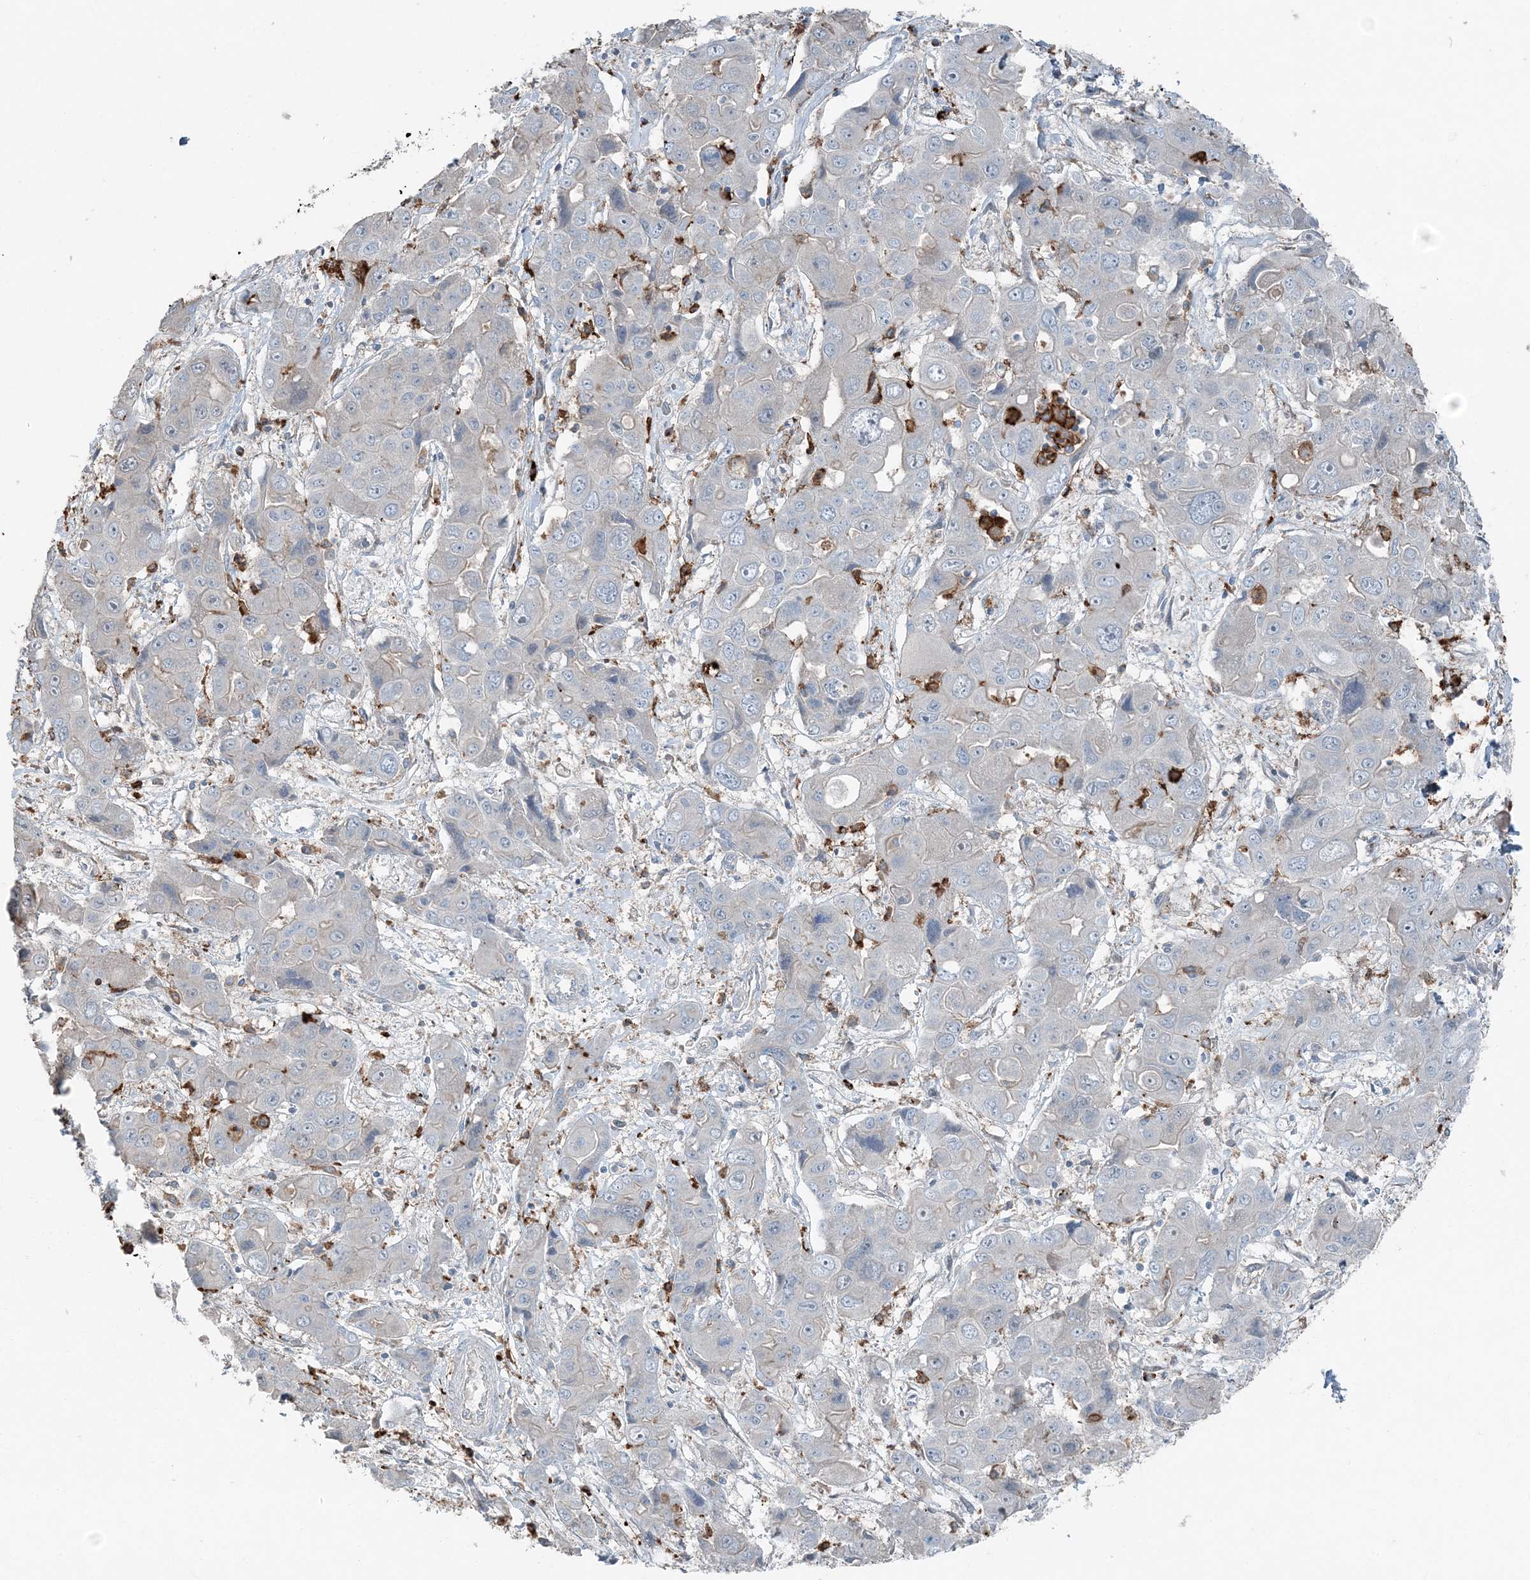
{"staining": {"intensity": "negative", "quantity": "none", "location": "none"}, "tissue": "liver cancer", "cell_type": "Tumor cells", "image_type": "cancer", "snomed": [{"axis": "morphology", "description": "Cholangiocarcinoma"}, {"axis": "topography", "description": "Liver"}], "caption": "Liver cancer stained for a protein using immunohistochemistry (IHC) shows no positivity tumor cells.", "gene": "KY", "patient": {"sex": "male", "age": 67}}